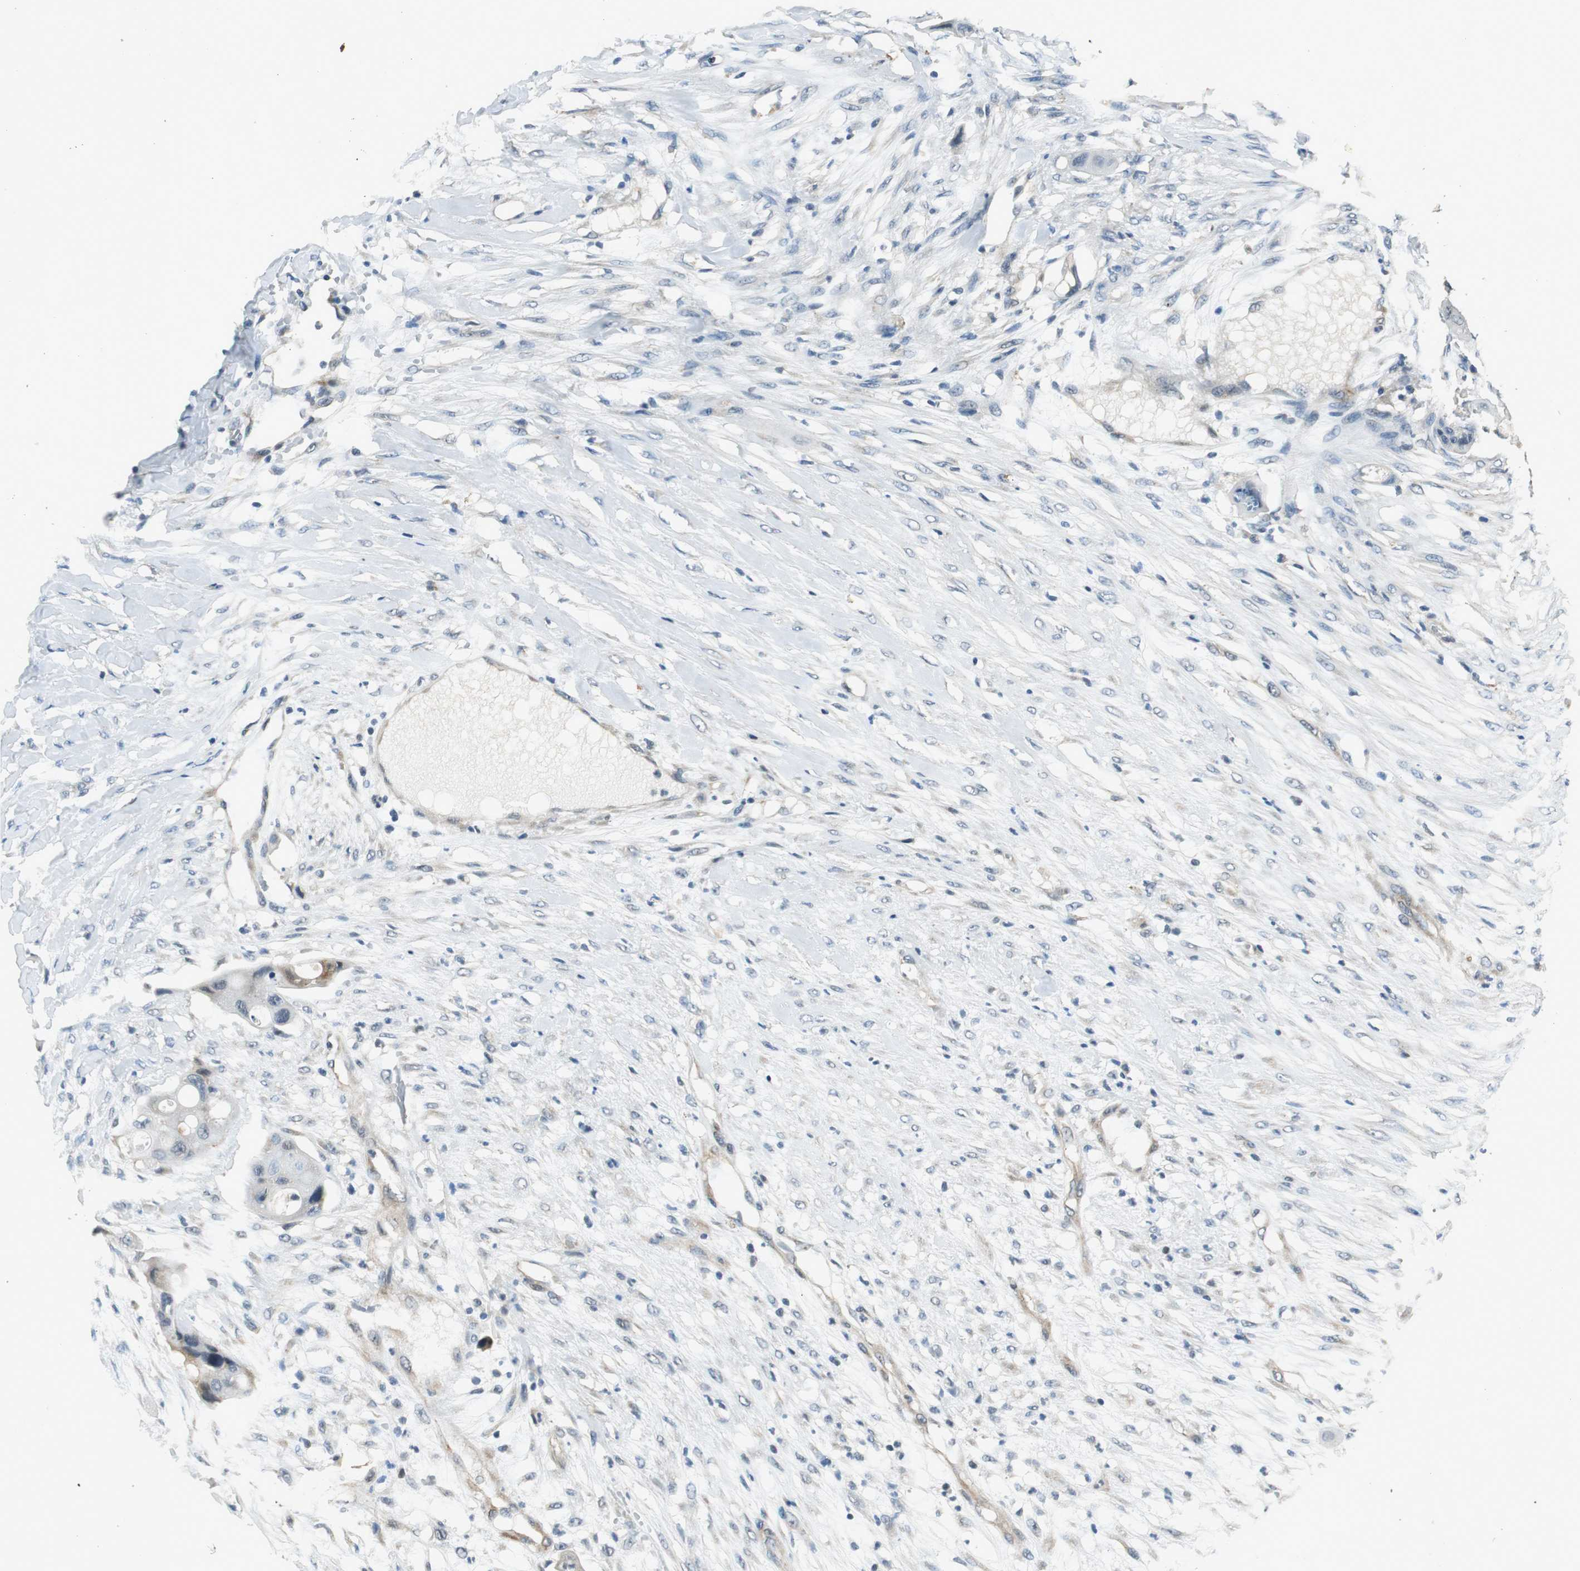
{"staining": {"intensity": "negative", "quantity": "none", "location": "none"}, "tissue": "colorectal cancer", "cell_type": "Tumor cells", "image_type": "cancer", "snomed": [{"axis": "morphology", "description": "Adenocarcinoma, NOS"}, {"axis": "topography", "description": "Colon"}], "caption": "Tumor cells show no significant protein staining in colorectal cancer (adenocarcinoma). (Stains: DAB (3,3'-diaminobenzidine) immunohistochemistry (IHC) with hematoxylin counter stain, Microscopy: brightfield microscopy at high magnification).", "gene": "PSMB4", "patient": {"sex": "female", "age": 57}}